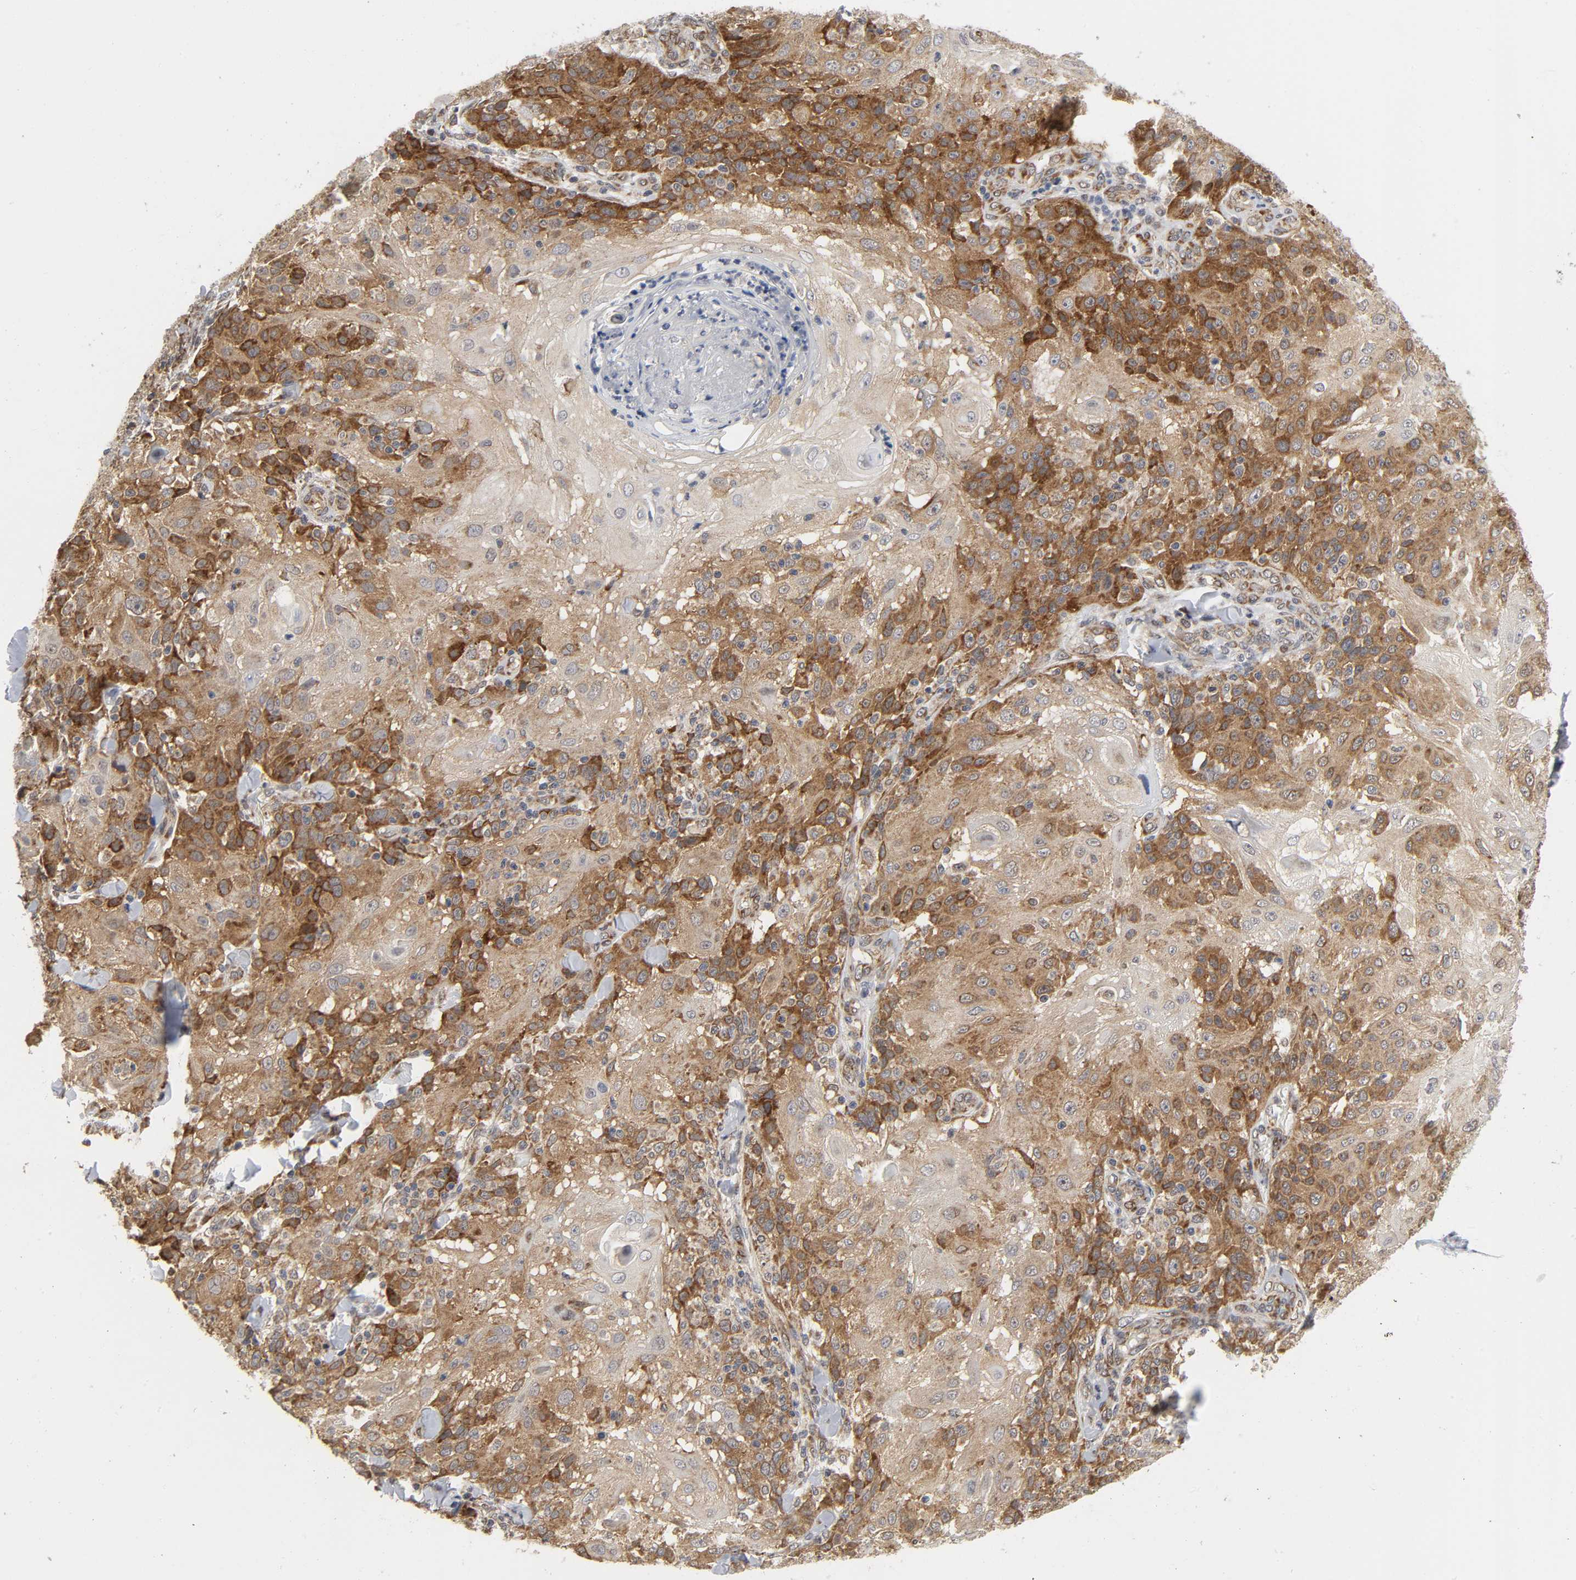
{"staining": {"intensity": "strong", "quantity": ">75%", "location": "cytoplasmic/membranous"}, "tissue": "skin cancer", "cell_type": "Tumor cells", "image_type": "cancer", "snomed": [{"axis": "morphology", "description": "Normal tissue, NOS"}, {"axis": "morphology", "description": "Squamous cell carcinoma, NOS"}, {"axis": "topography", "description": "Skin"}], "caption": "Human skin cancer stained with a brown dye demonstrates strong cytoplasmic/membranous positive staining in approximately >75% of tumor cells.", "gene": "SLC30A9", "patient": {"sex": "female", "age": 83}}